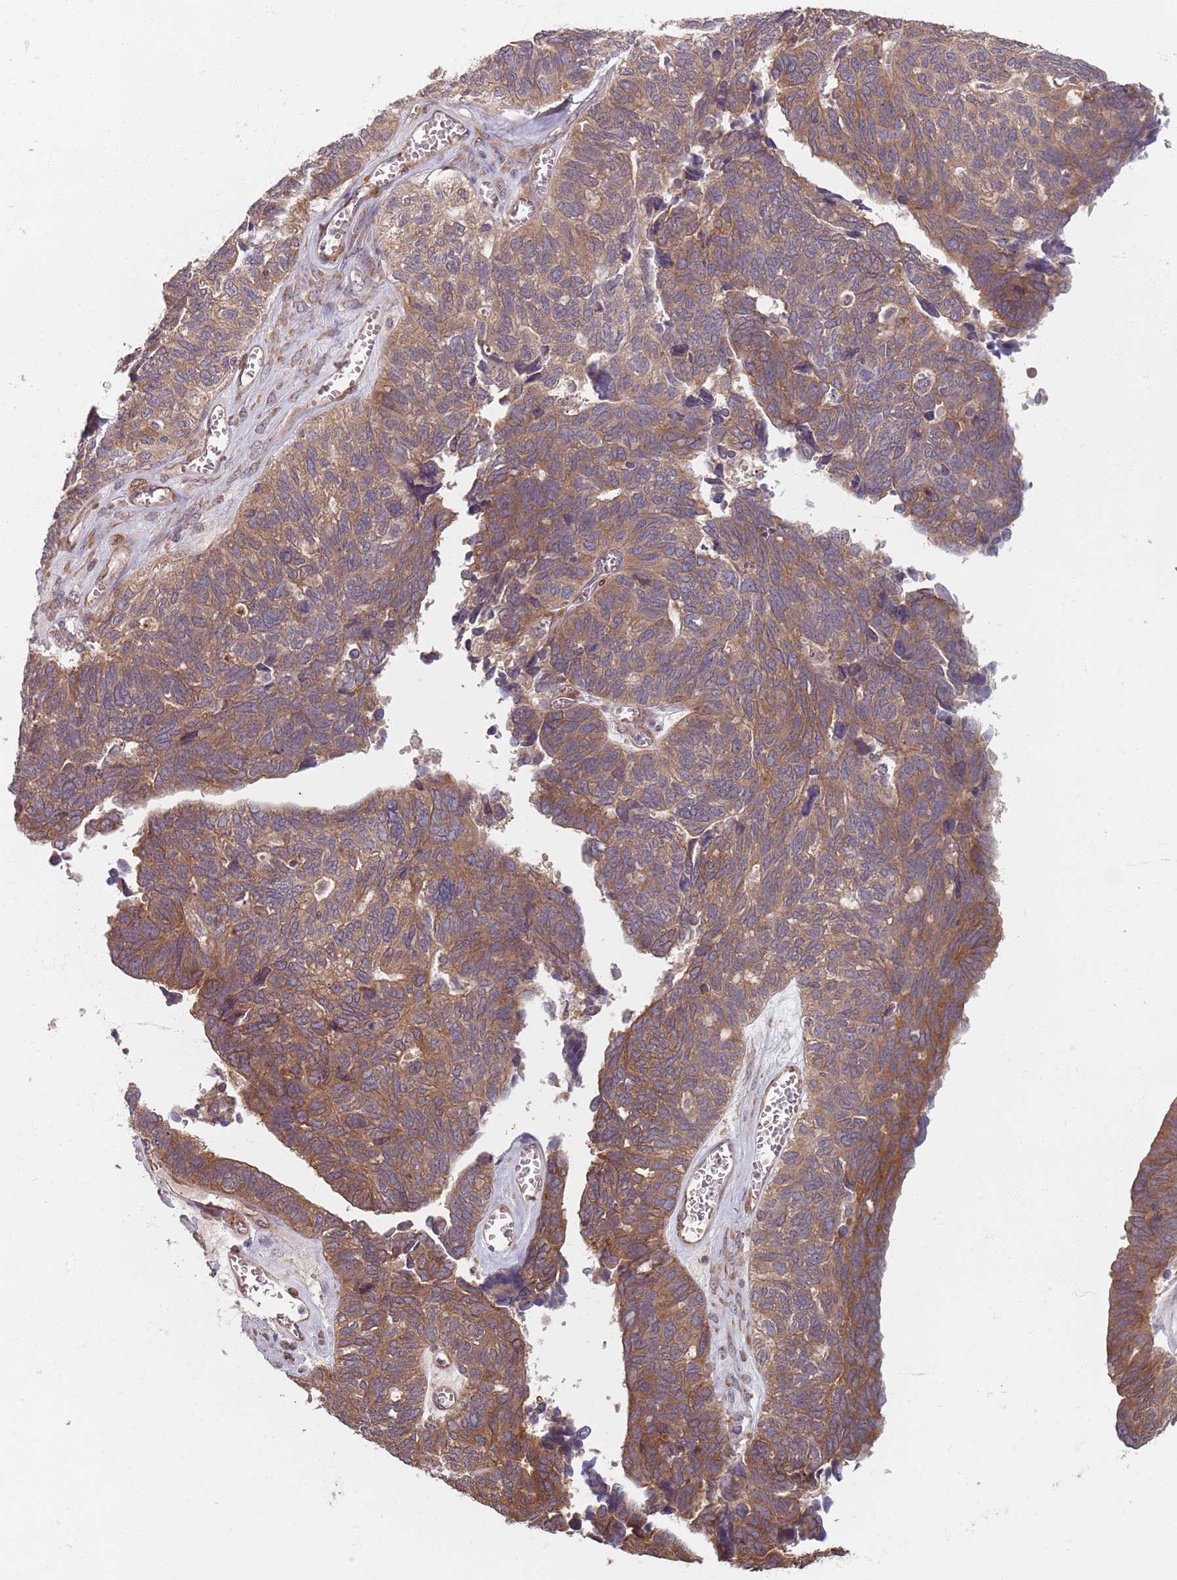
{"staining": {"intensity": "moderate", "quantity": ">75%", "location": "cytoplasmic/membranous"}, "tissue": "ovarian cancer", "cell_type": "Tumor cells", "image_type": "cancer", "snomed": [{"axis": "morphology", "description": "Cystadenocarcinoma, serous, NOS"}, {"axis": "topography", "description": "Ovary"}], "caption": "The histopathology image shows a brown stain indicating the presence of a protein in the cytoplasmic/membranous of tumor cells in serous cystadenocarcinoma (ovarian).", "gene": "NOTCH3", "patient": {"sex": "female", "age": 79}}